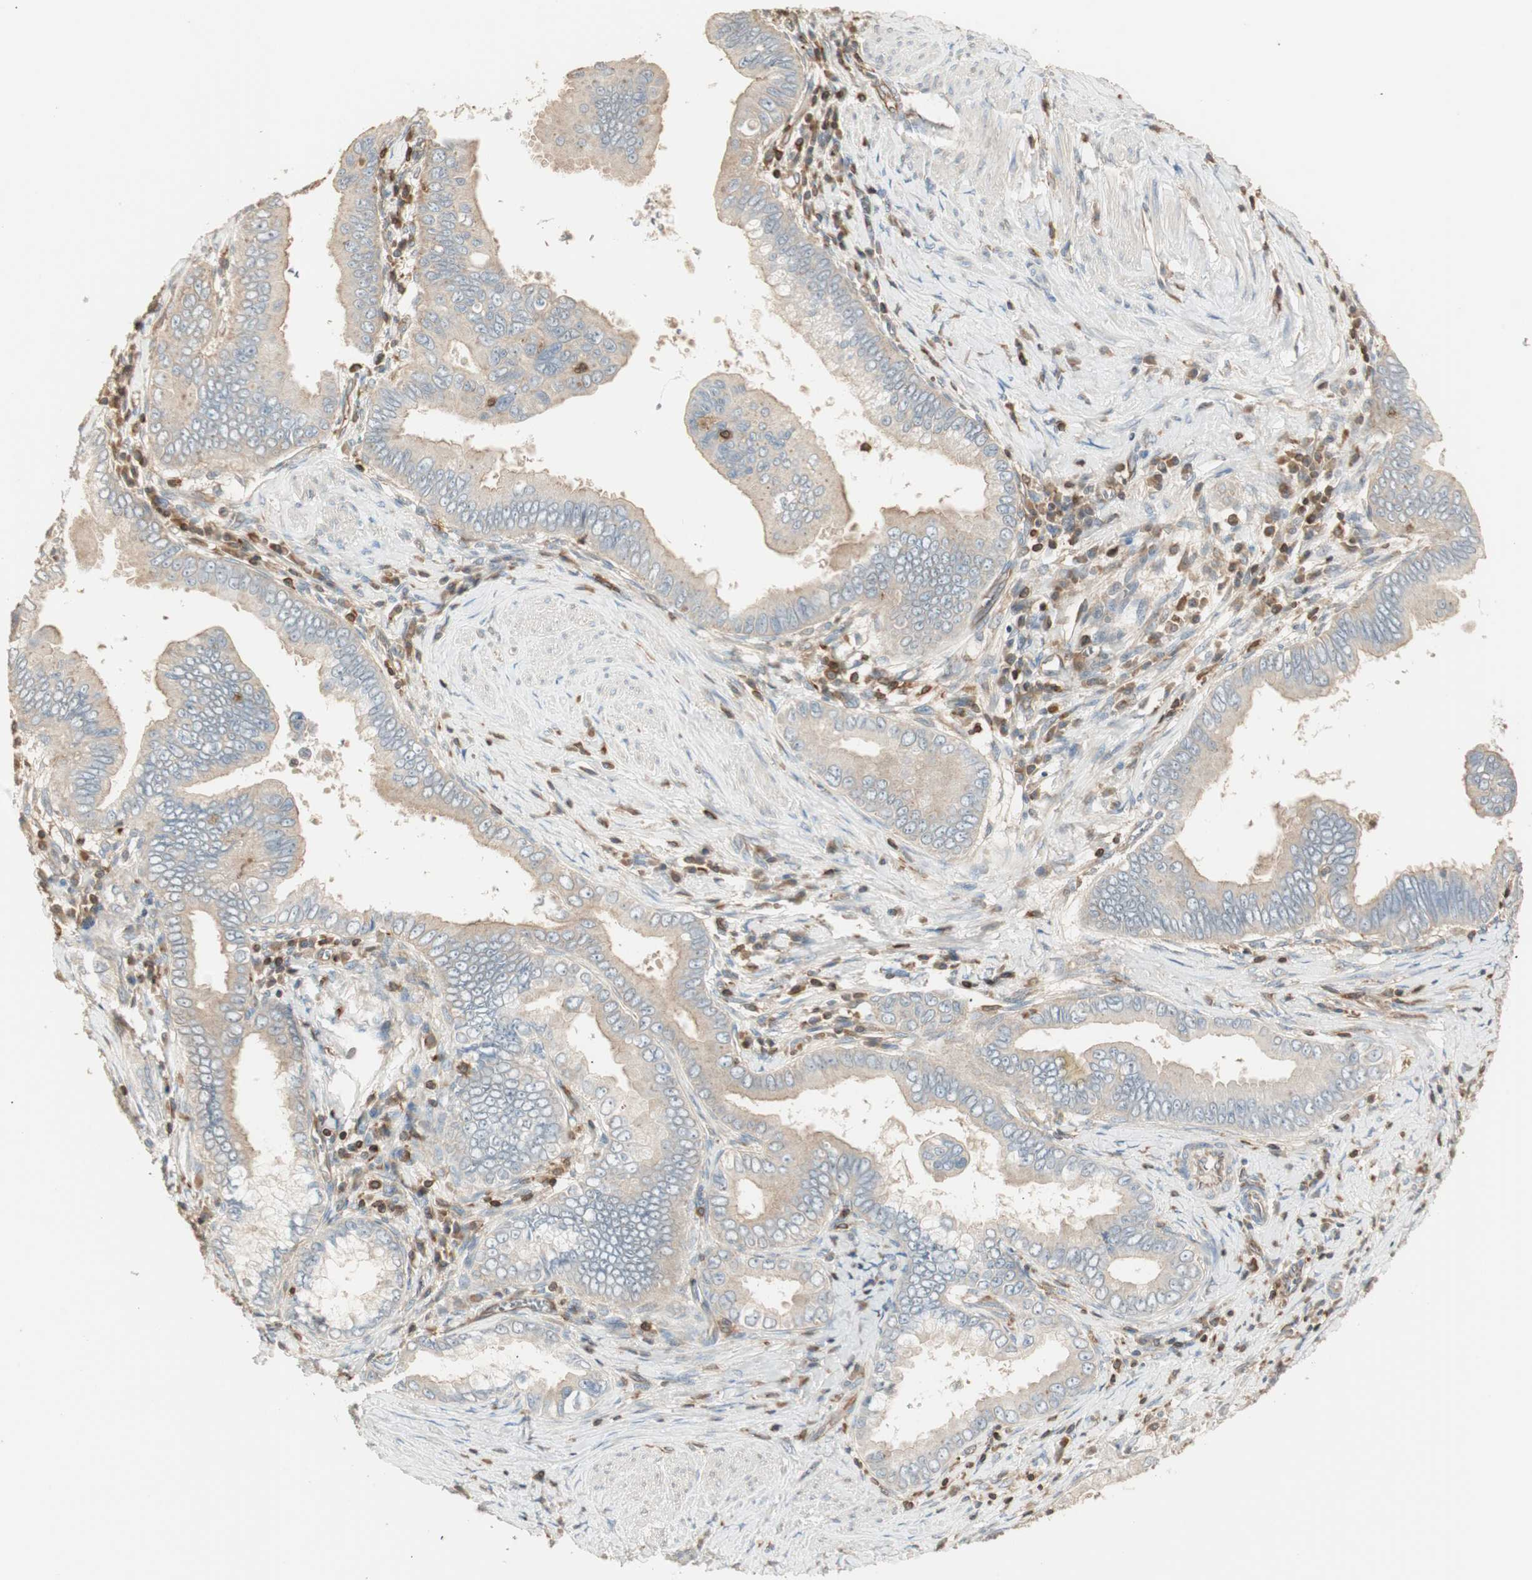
{"staining": {"intensity": "weak", "quantity": "25%-75%", "location": "cytoplasmic/membranous"}, "tissue": "pancreatic cancer", "cell_type": "Tumor cells", "image_type": "cancer", "snomed": [{"axis": "morphology", "description": "Normal tissue, NOS"}, {"axis": "topography", "description": "Lymph node"}], "caption": "Immunohistochemistry (IHC) image of neoplastic tissue: human pancreatic cancer stained using IHC demonstrates low levels of weak protein expression localized specifically in the cytoplasmic/membranous of tumor cells, appearing as a cytoplasmic/membranous brown color.", "gene": "CRLF3", "patient": {"sex": "male", "age": 50}}